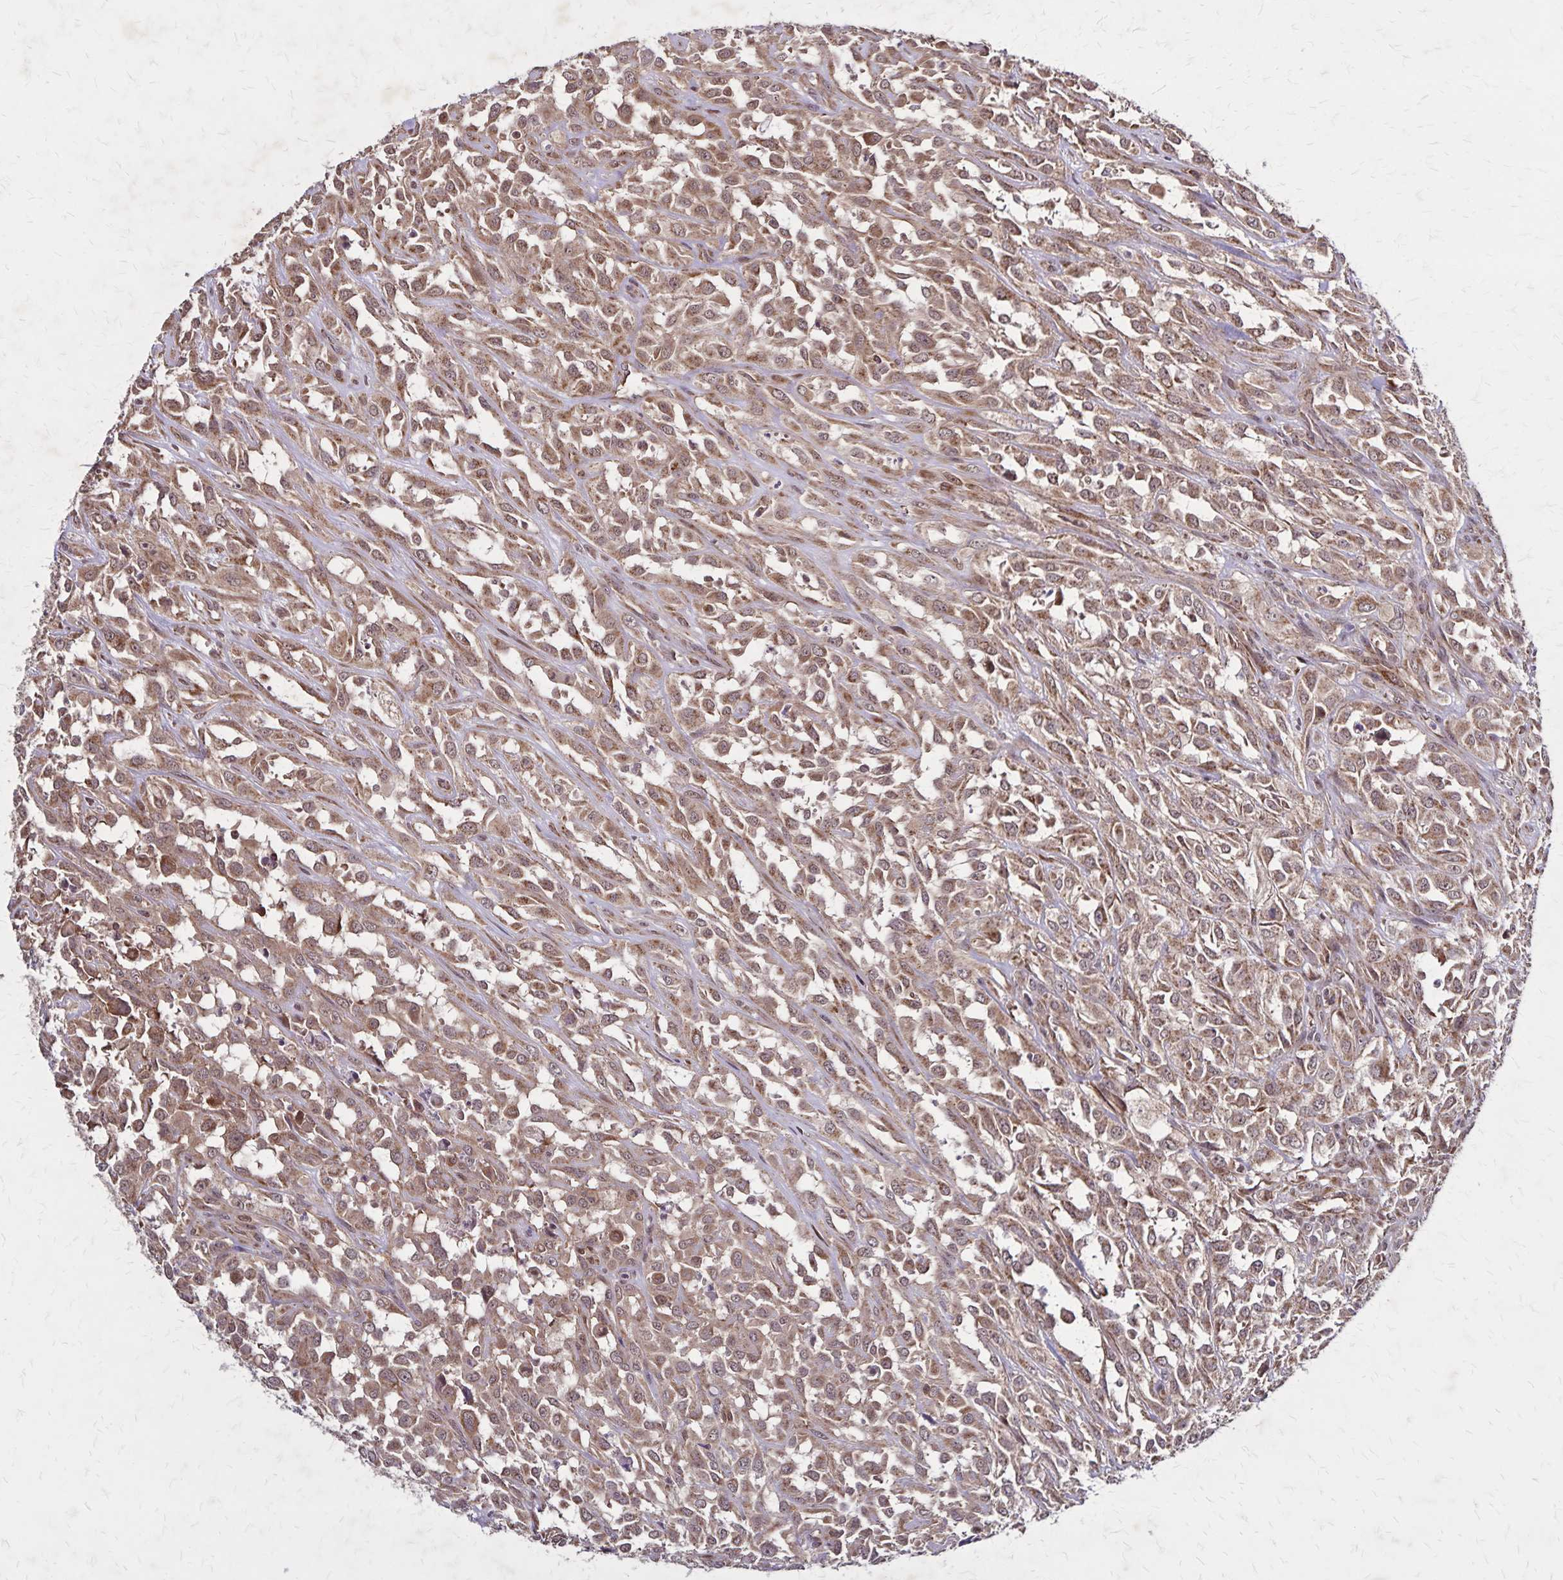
{"staining": {"intensity": "moderate", "quantity": ">75%", "location": "cytoplasmic/membranous,nuclear"}, "tissue": "urothelial cancer", "cell_type": "Tumor cells", "image_type": "cancer", "snomed": [{"axis": "morphology", "description": "Urothelial carcinoma, High grade"}, {"axis": "topography", "description": "Urinary bladder"}], "caption": "A brown stain labels moderate cytoplasmic/membranous and nuclear expression of a protein in urothelial cancer tumor cells.", "gene": "NFS1", "patient": {"sex": "male", "age": 67}}